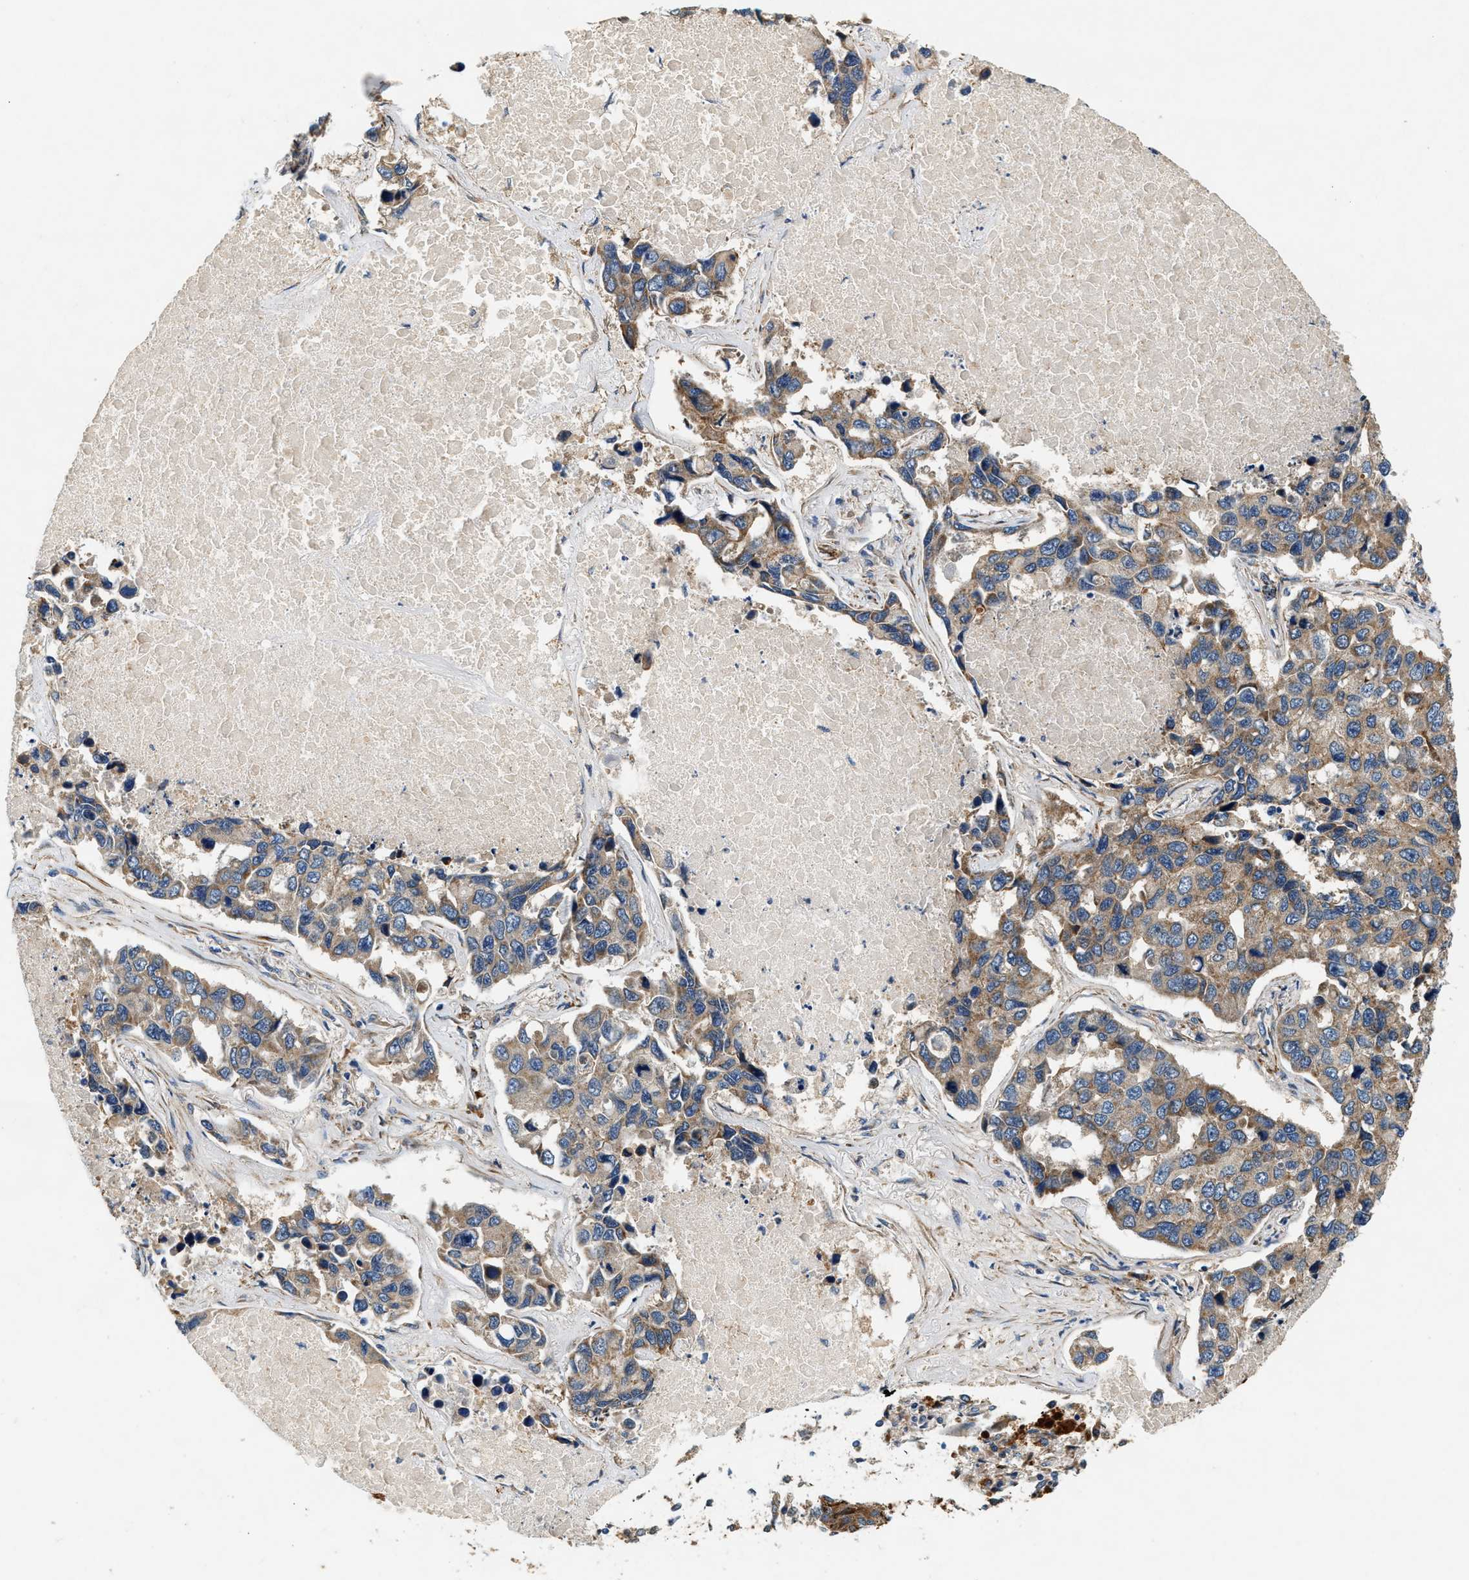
{"staining": {"intensity": "moderate", "quantity": ">75%", "location": "cytoplasmic/membranous"}, "tissue": "lung cancer", "cell_type": "Tumor cells", "image_type": "cancer", "snomed": [{"axis": "morphology", "description": "Adenocarcinoma, NOS"}, {"axis": "topography", "description": "Lung"}], "caption": "A histopathology image of human lung cancer stained for a protein displays moderate cytoplasmic/membranous brown staining in tumor cells.", "gene": "DUSP10", "patient": {"sex": "male", "age": 64}}